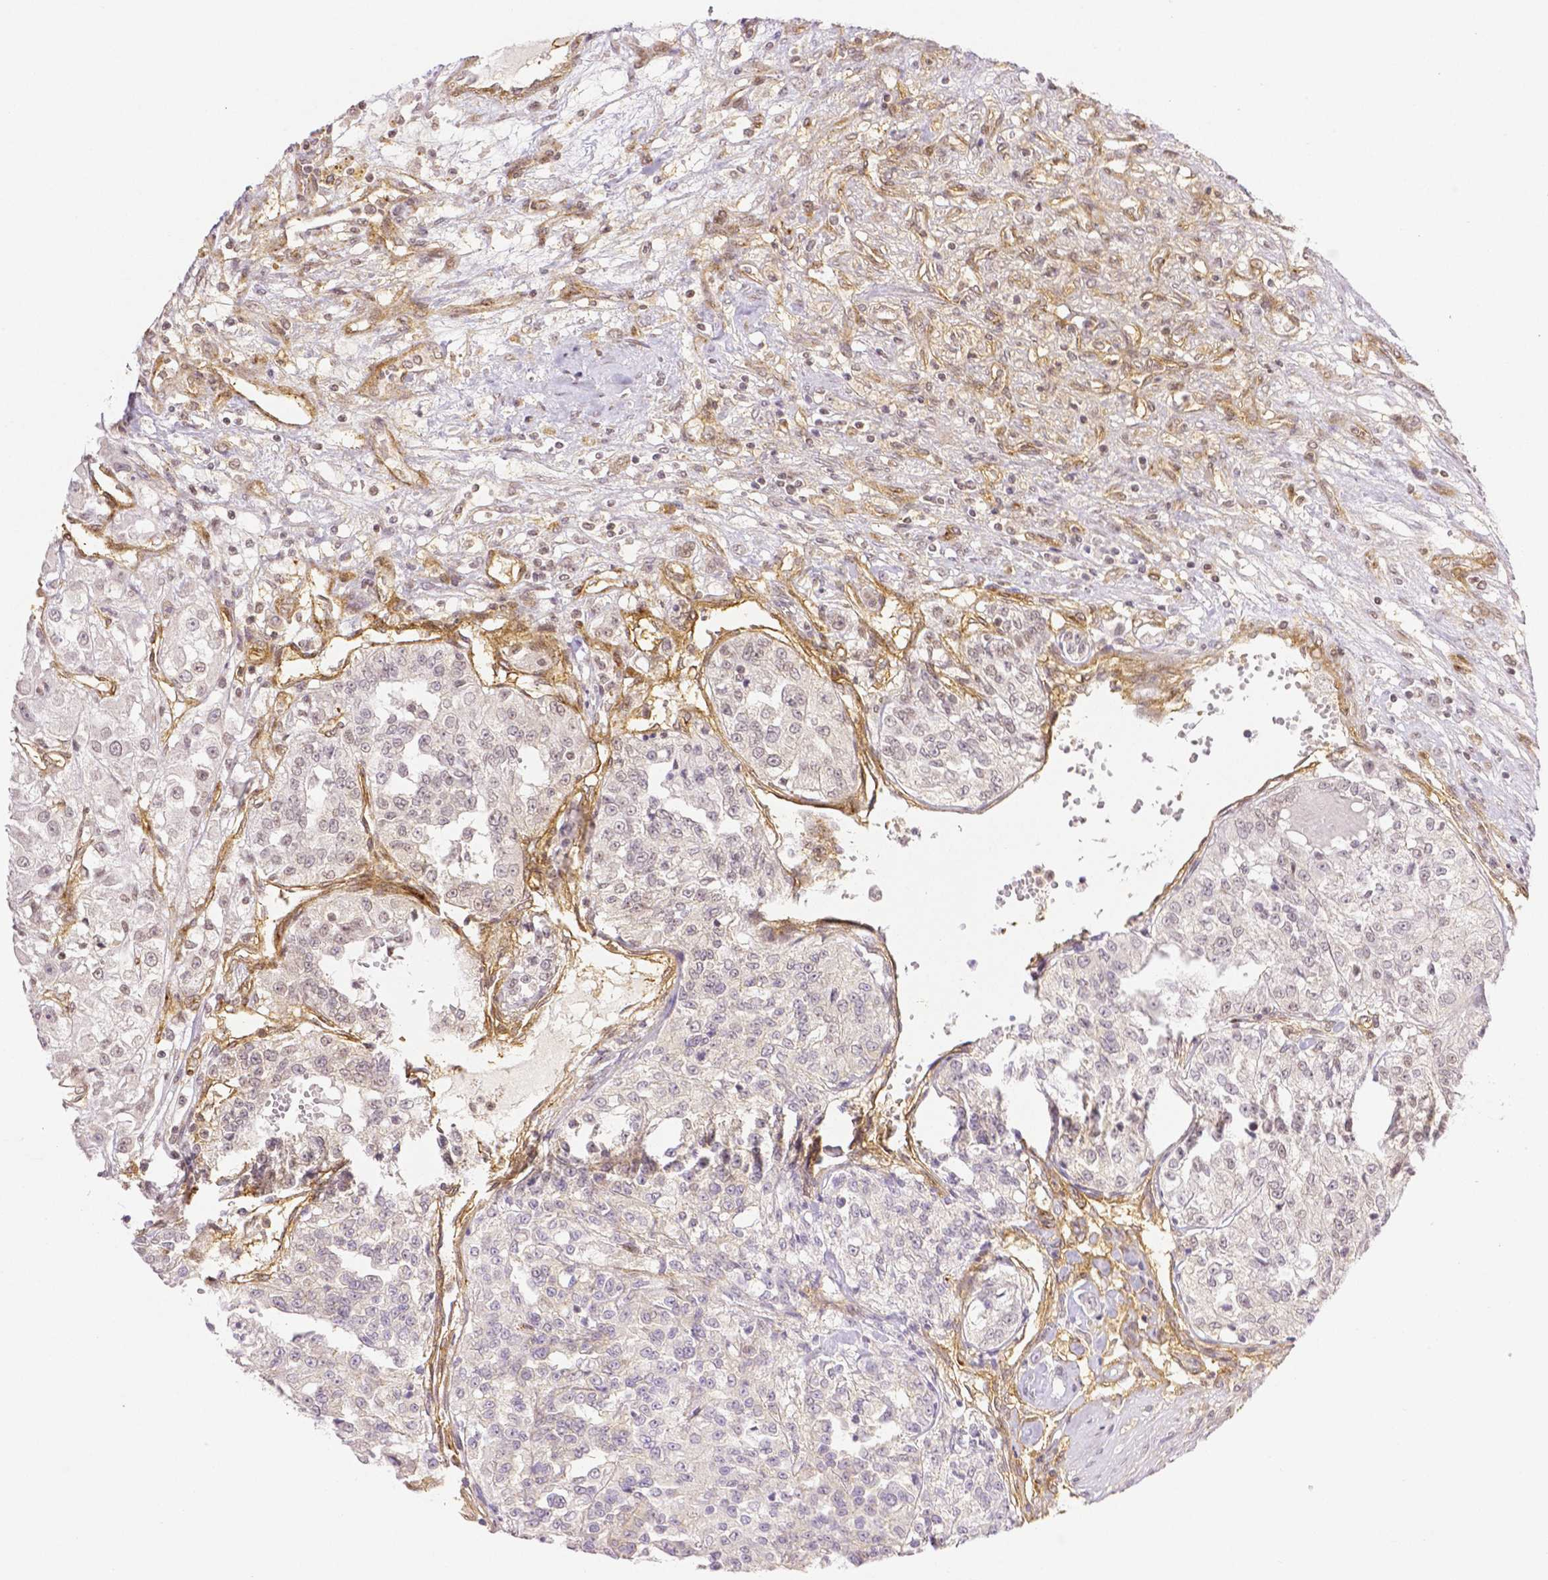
{"staining": {"intensity": "negative", "quantity": "none", "location": "none"}, "tissue": "renal cancer", "cell_type": "Tumor cells", "image_type": "cancer", "snomed": [{"axis": "morphology", "description": "Adenocarcinoma, NOS"}, {"axis": "topography", "description": "Kidney"}], "caption": "High power microscopy photomicrograph of an IHC photomicrograph of adenocarcinoma (renal), revealing no significant positivity in tumor cells. (Brightfield microscopy of DAB immunohistochemistry (IHC) at high magnification).", "gene": "THY1", "patient": {"sex": "female", "age": 63}}